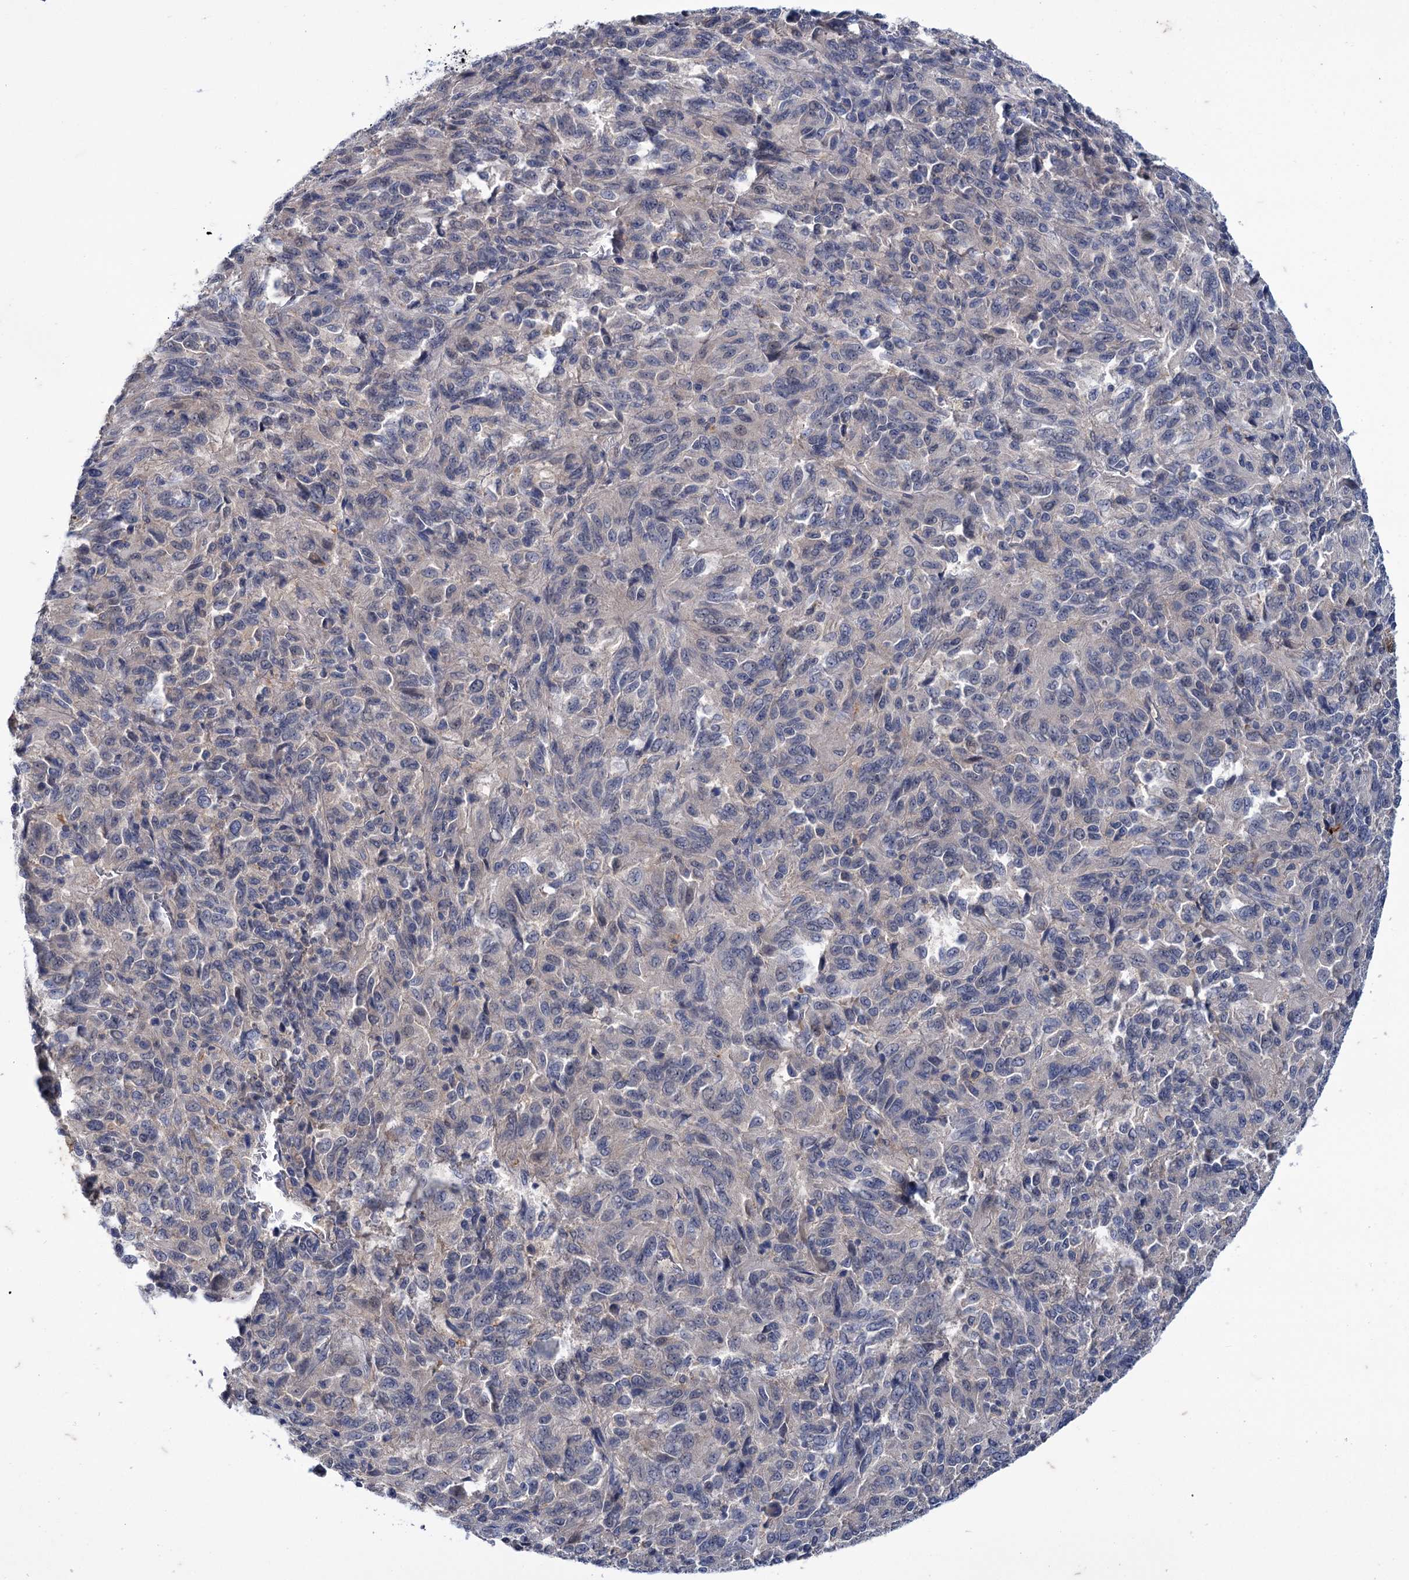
{"staining": {"intensity": "negative", "quantity": "none", "location": "none"}, "tissue": "melanoma", "cell_type": "Tumor cells", "image_type": "cancer", "snomed": [{"axis": "morphology", "description": "Malignant melanoma, Metastatic site"}, {"axis": "topography", "description": "Lung"}], "caption": "Immunohistochemistry (IHC) histopathology image of human malignant melanoma (metastatic site) stained for a protein (brown), which demonstrates no expression in tumor cells.", "gene": "MID1IP1", "patient": {"sex": "male", "age": 64}}